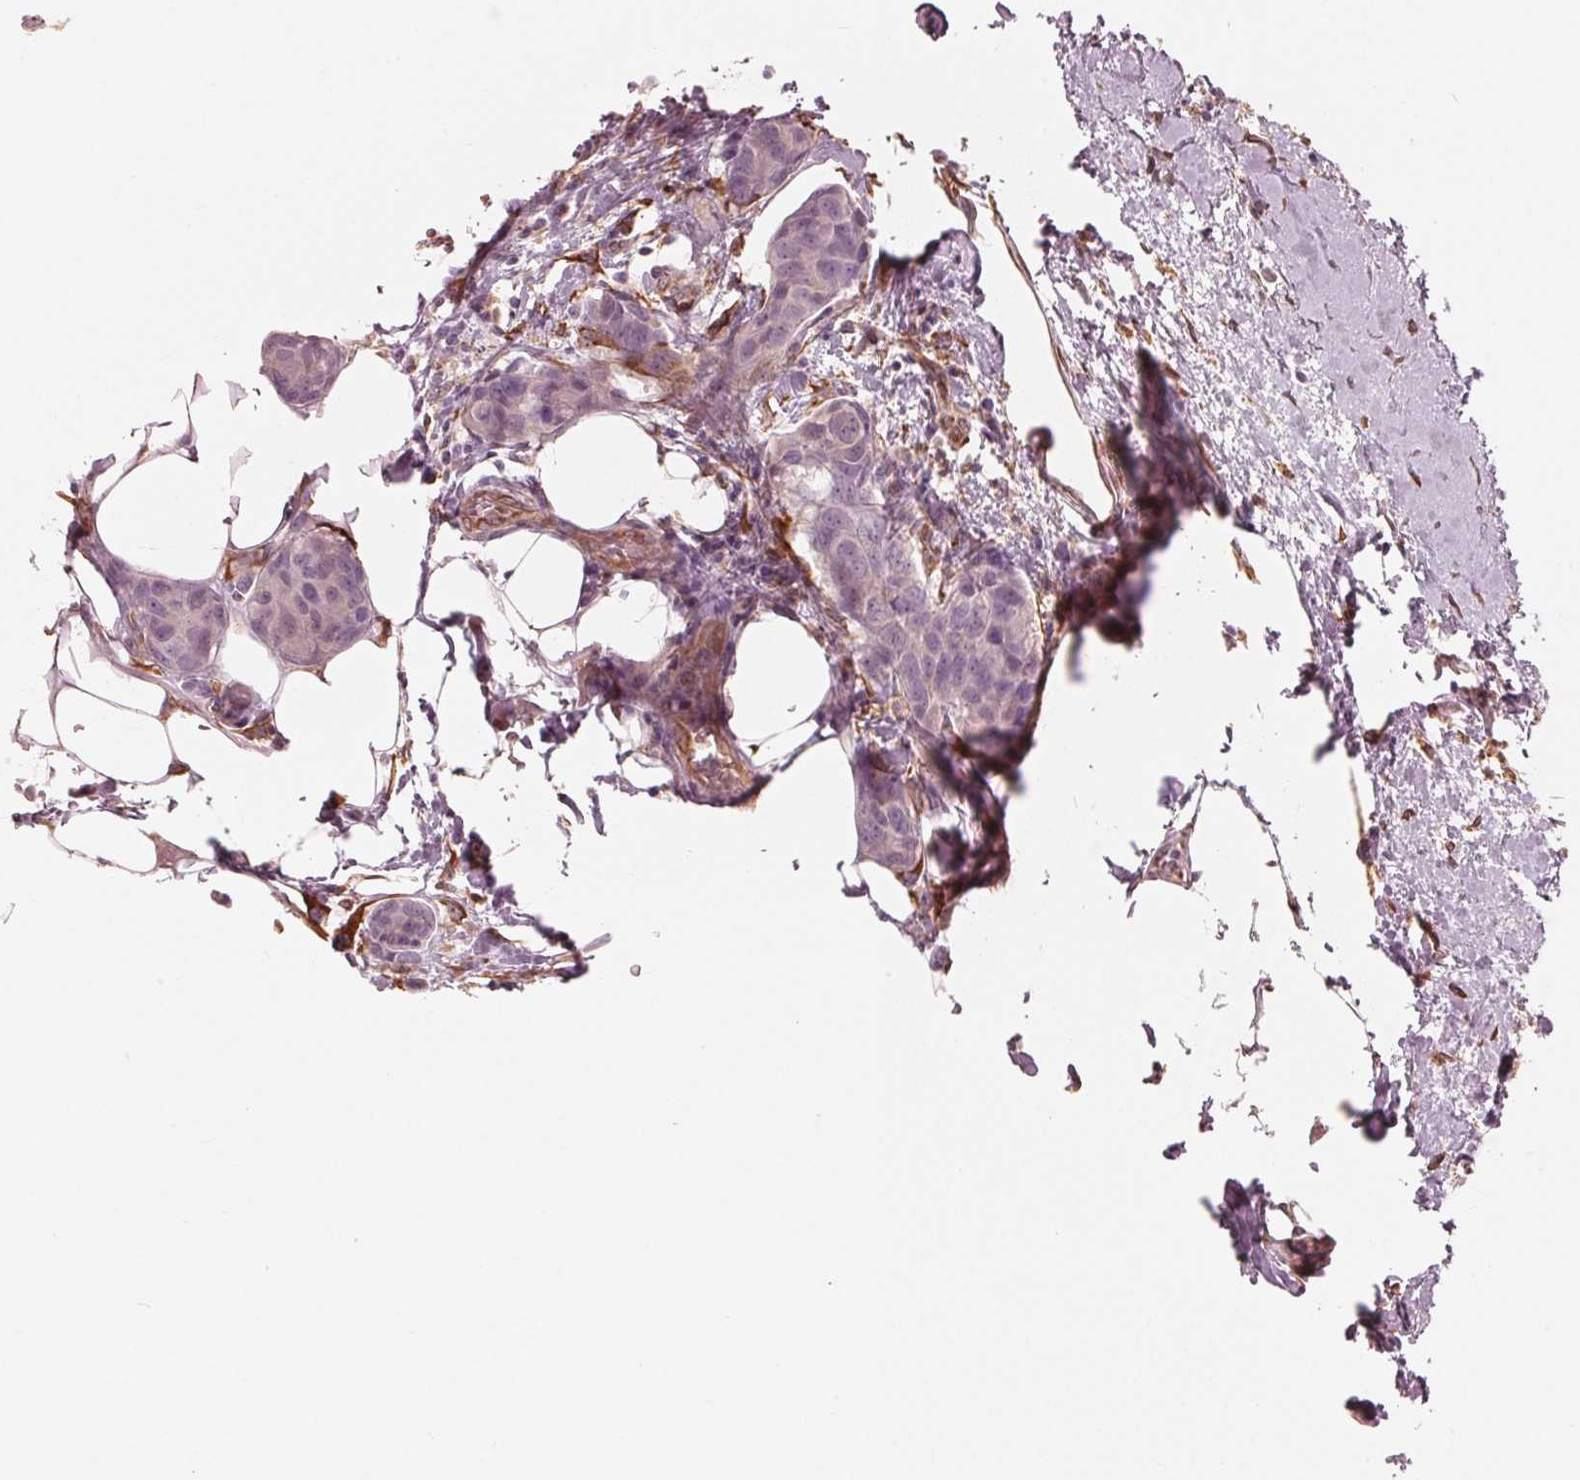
{"staining": {"intensity": "negative", "quantity": "none", "location": "none"}, "tissue": "breast cancer", "cell_type": "Tumor cells", "image_type": "cancer", "snomed": [{"axis": "morphology", "description": "Duct carcinoma"}, {"axis": "topography", "description": "Breast"}], "caption": "Immunohistochemistry image of intraductal carcinoma (breast) stained for a protein (brown), which demonstrates no positivity in tumor cells. (DAB (3,3'-diaminobenzidine) IHC with hematoxylin counter stain).", "gene": "IKBIP", "patient": {"sex": "female", "age": 80}}